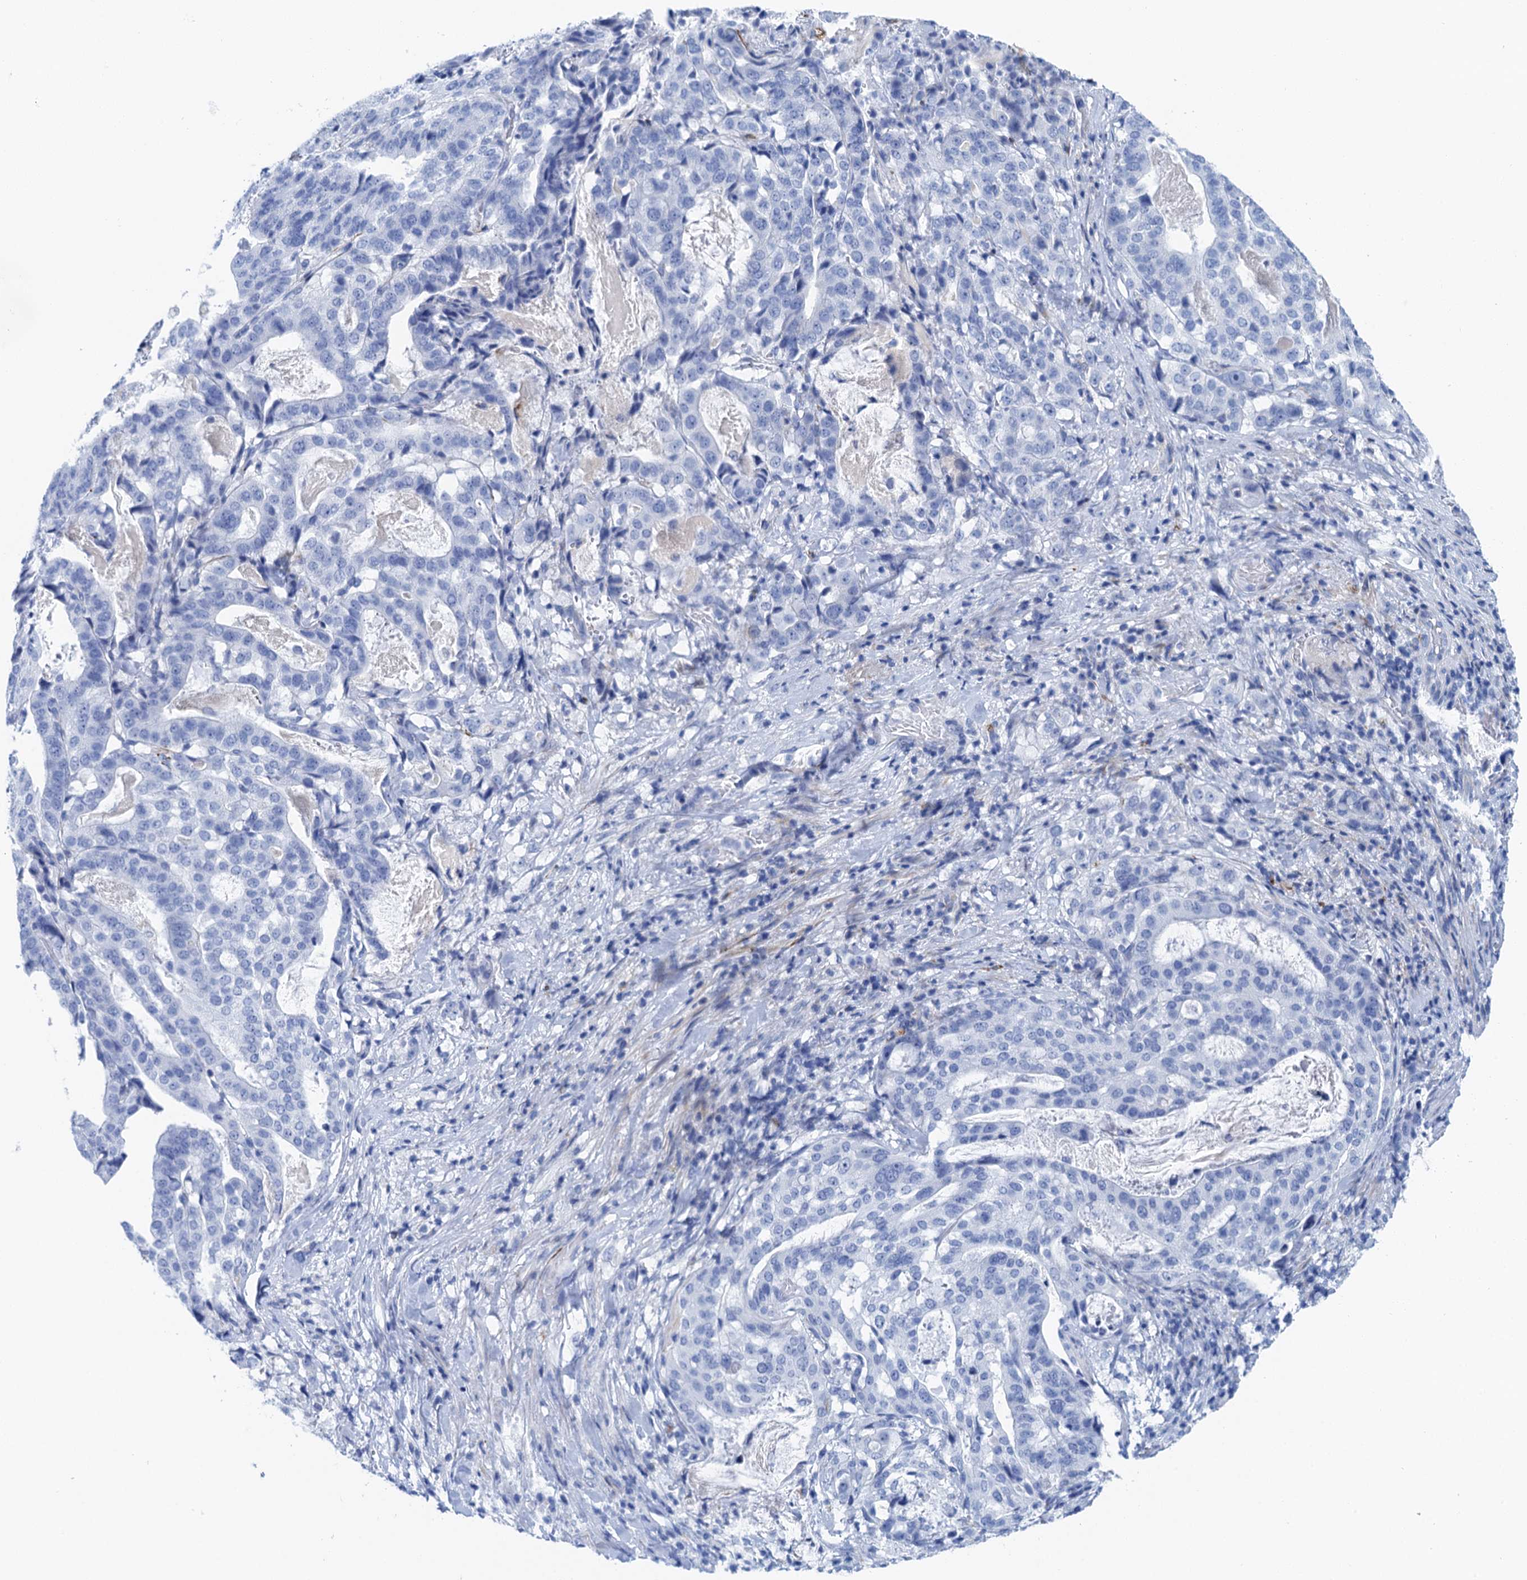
{"staining": {"intensity": "negative", "quantity": "none", "location": "none"}, "tissue": "stomach cancer", "cell_type": "Tumor cells", "image_type": "cancer", "snomed": [{"axis": "morphology", "description": "Adenocarcinoma, NOS"}, {"axis": "topography", "description": "Stomach"}], "caption": "Immunohistochemical staining of human stomach cancer demonstrates no significant positivity in tumor cells.", "gene": "NLRP10", "patient": {"sex": "male", "age": 48}}